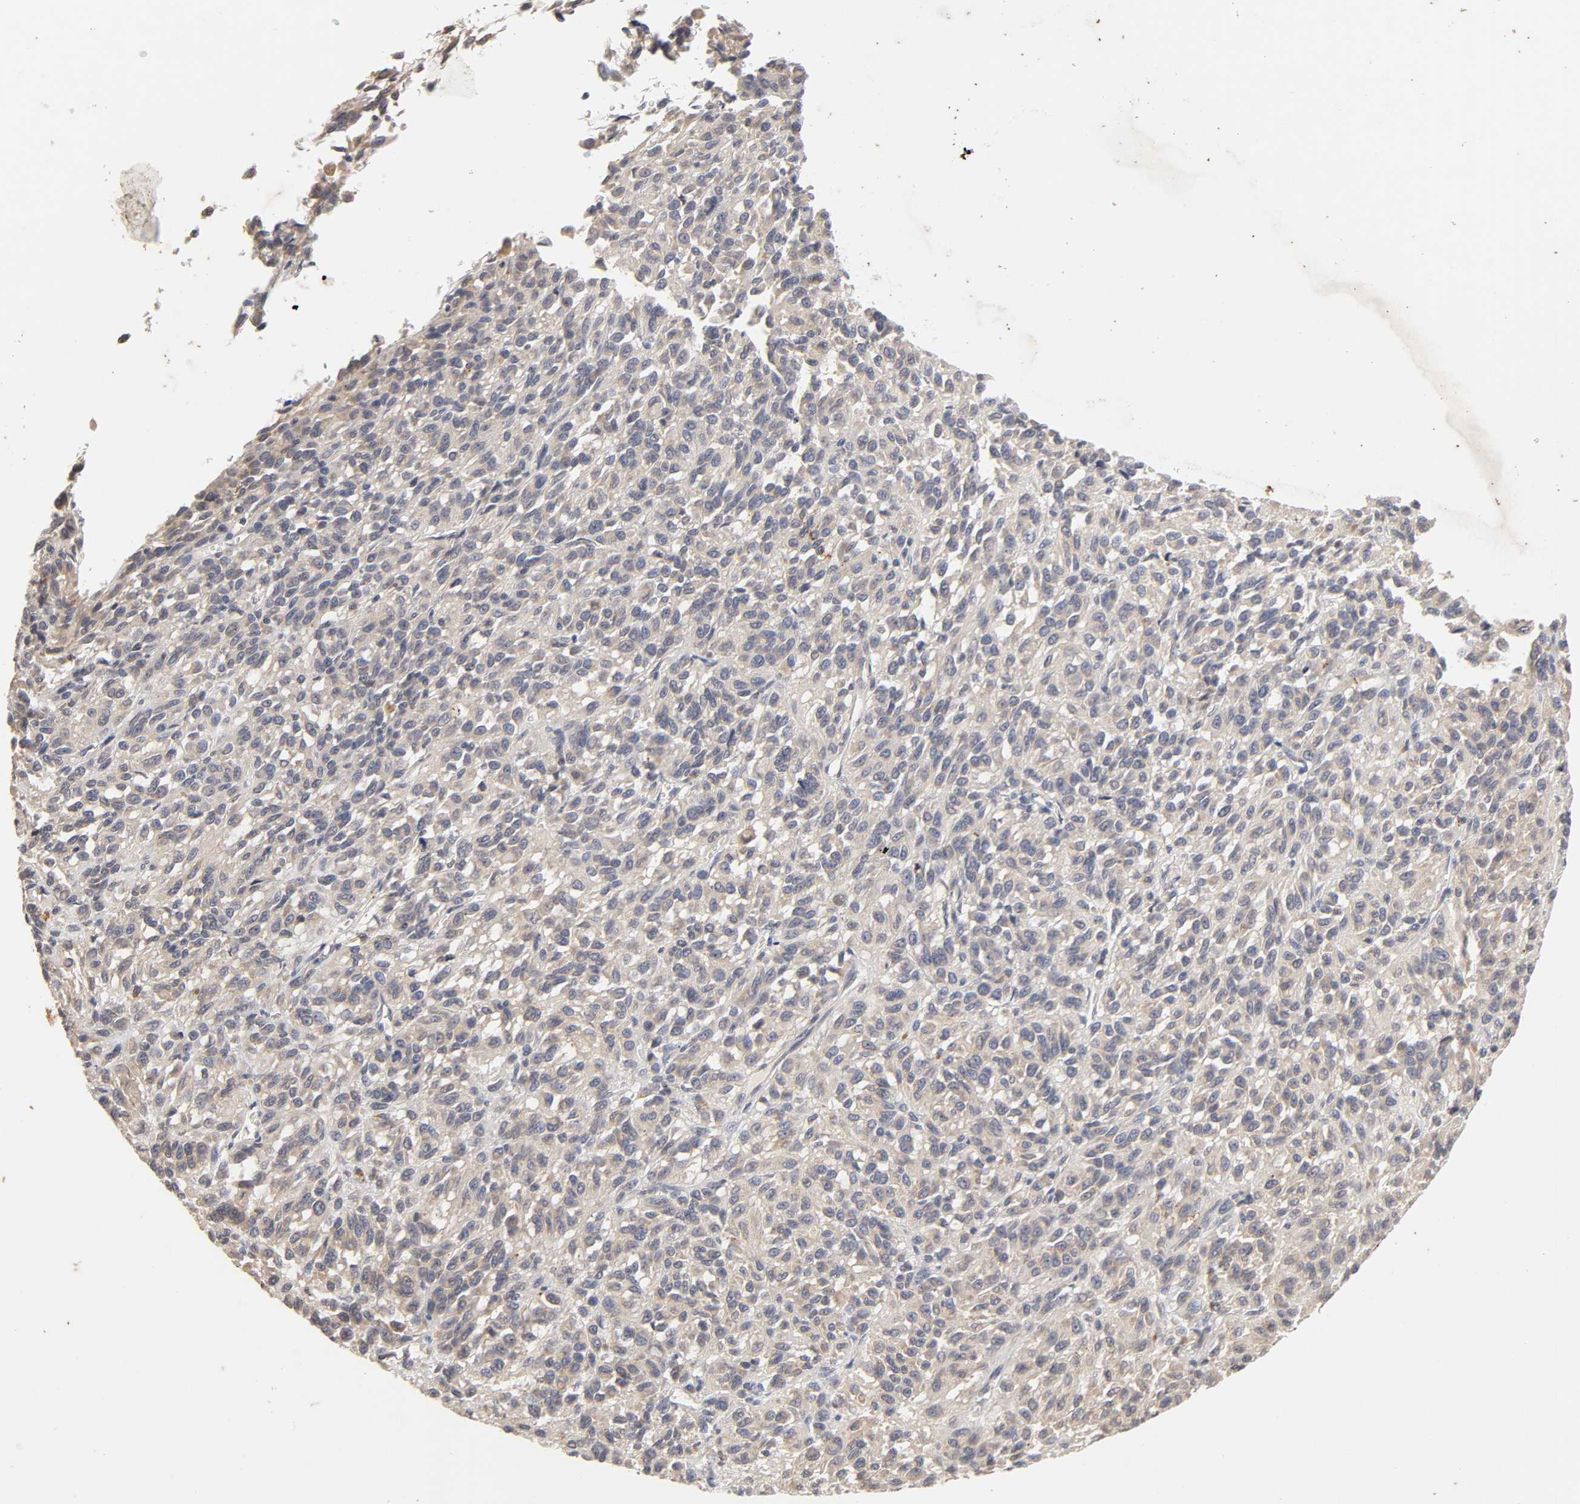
{"staining": {"intensity": "negative", "quantity": "none", "location": "none"}, "tissue": "melanoma", "cell_type": "Tumor cells", "image_type": "cancer", "snomed": [{"axis": "morphology", "description": "Malignant melanoma, Metastatic site"}, {"axis": "topography", "description": "Lung"}], "caption": "Immunohistochemistry (IHC) photomicrograph of malignant melanoma (metastatic site) stained for a protein (brown), which displays no staining in tumor cells.", "gene": "CXADR", "patient": {"sex": "male", "age": 64}}